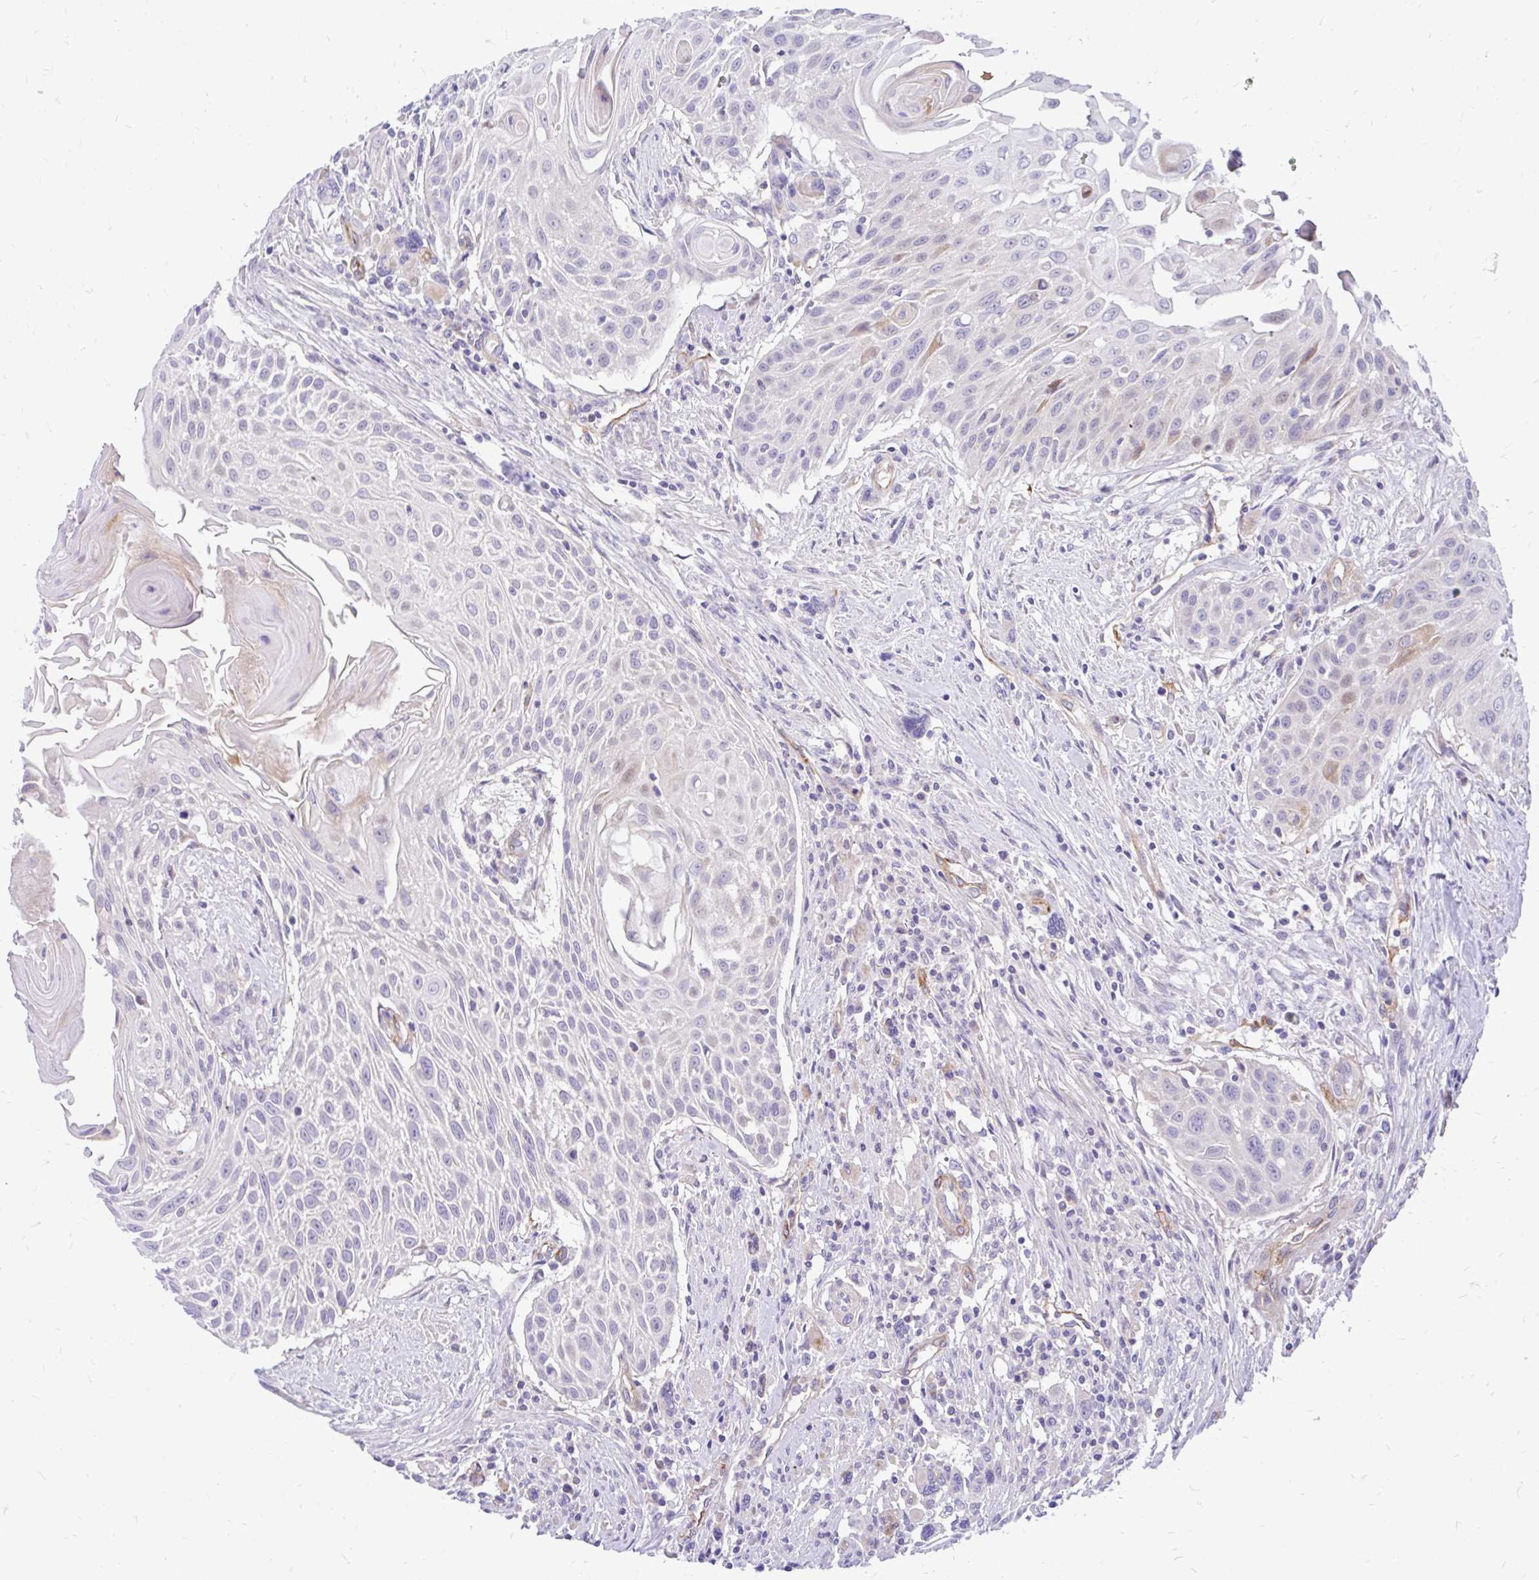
{"staining": {"intensity": "negative", "quantity": "none", "location": "none"}, "tissue": "head and neck cancer", "cell_type": "Tumor cells", "image_type": "cancer", "snomed": [{"axis": "morphology", "description": "Squamous cell carcinoma, NOS"}, {"axis": "topography", "description": "Lymph node"}, {"axis": "topography", "description": "Salivary gland"}, {"axis": "topography", "description": "Head-Neck"}], "caption": "This is an immunohistochemistry (IHC) micrograph of human head and neck cancer. There is no staining in tumor cells.", "gene": "ESPNL", "patient": {"sex": "female", "age": 74}}